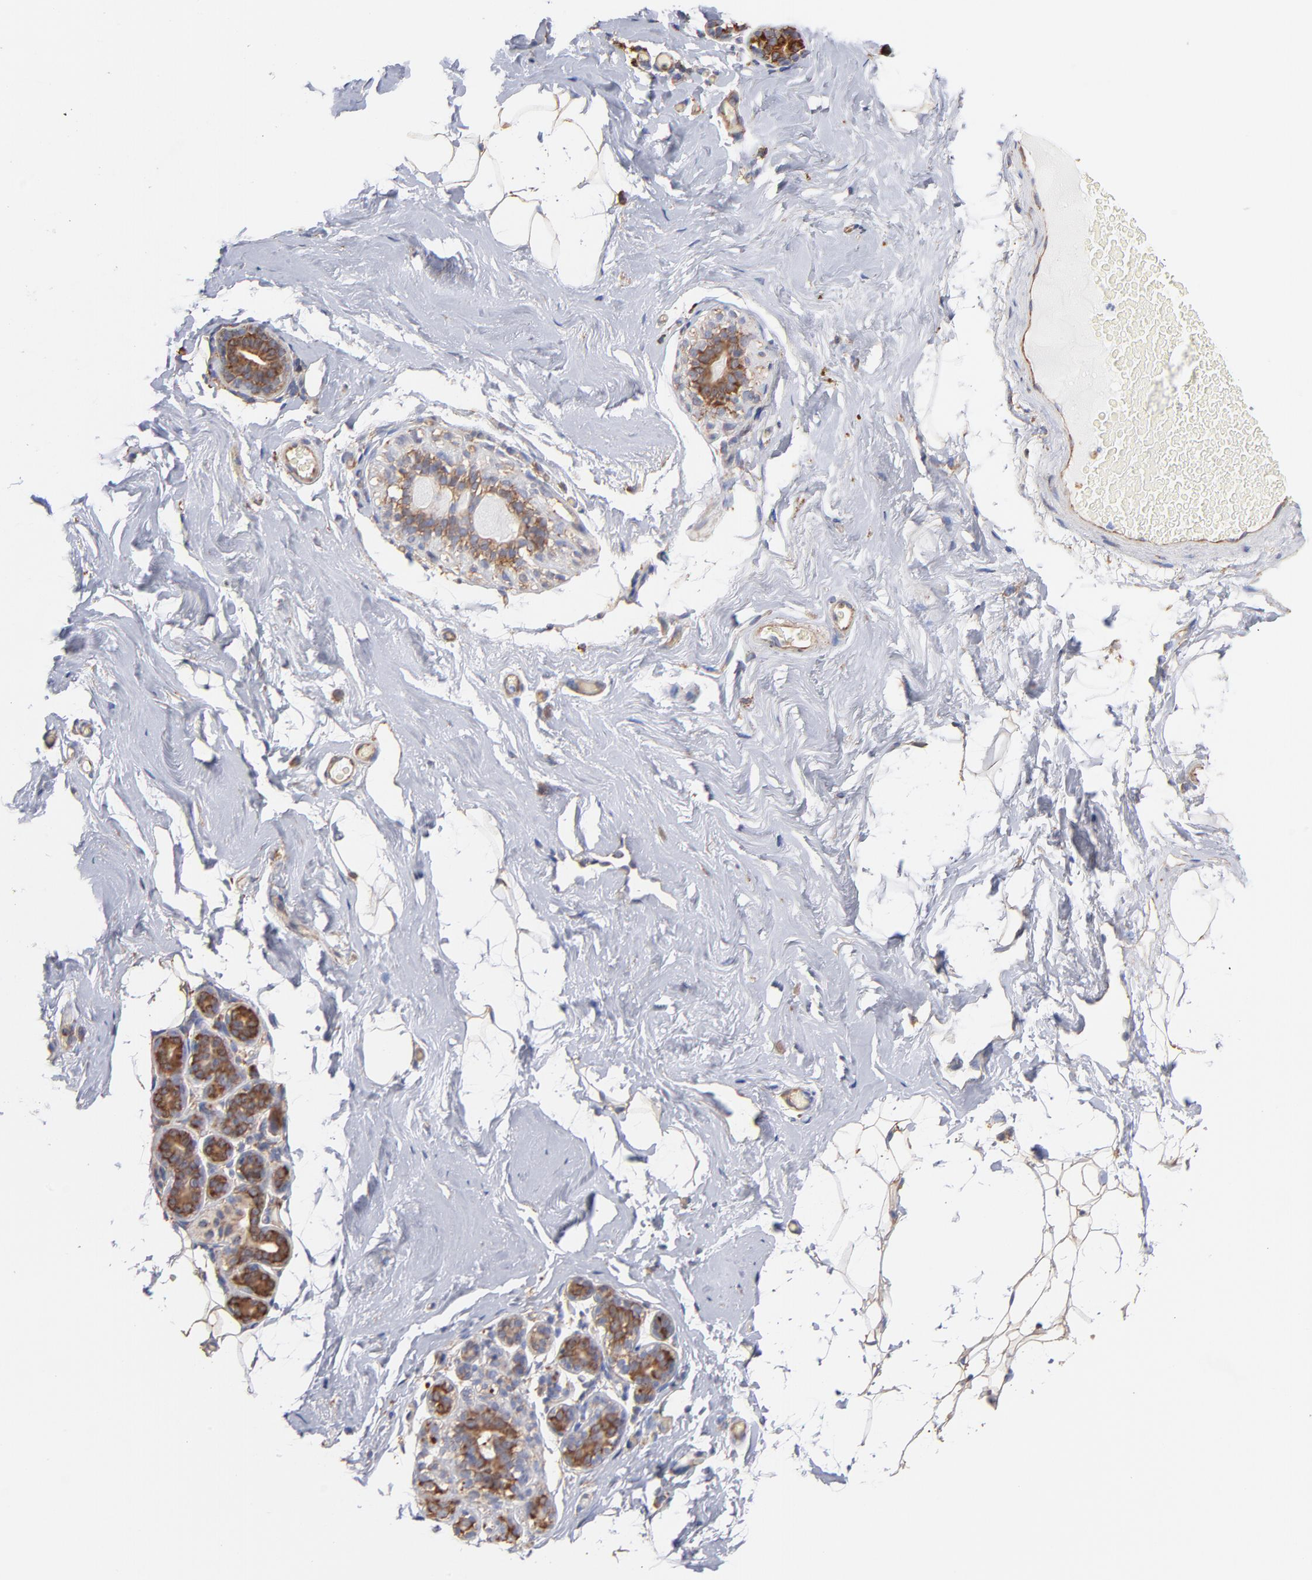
{"staining": {"intensity": "weak", "quantity": "25%-75%", "location": "cytoplasmic/membranous"}, "tissue": "breast", "cell_type": "Adipocytes", "image_type": "normal", "snomed": [{"axis": "morphology", "description": "Normal tissue, NOS"}, {"axis": "topography", "description": "Breast"}, {"axis": "topography", "description": "Soft tissue"}], "caption": "Weak cytoplasmic/membranous staining is identified in approximately 25%-75% of adipocytes in normal breast. (DAB (3,3'-diaminobenzidine) IHC, brown staining for protein, blue staining for nuclei).", "gene": "RPL9", "patient": {"sex": "female", "age": 75}}